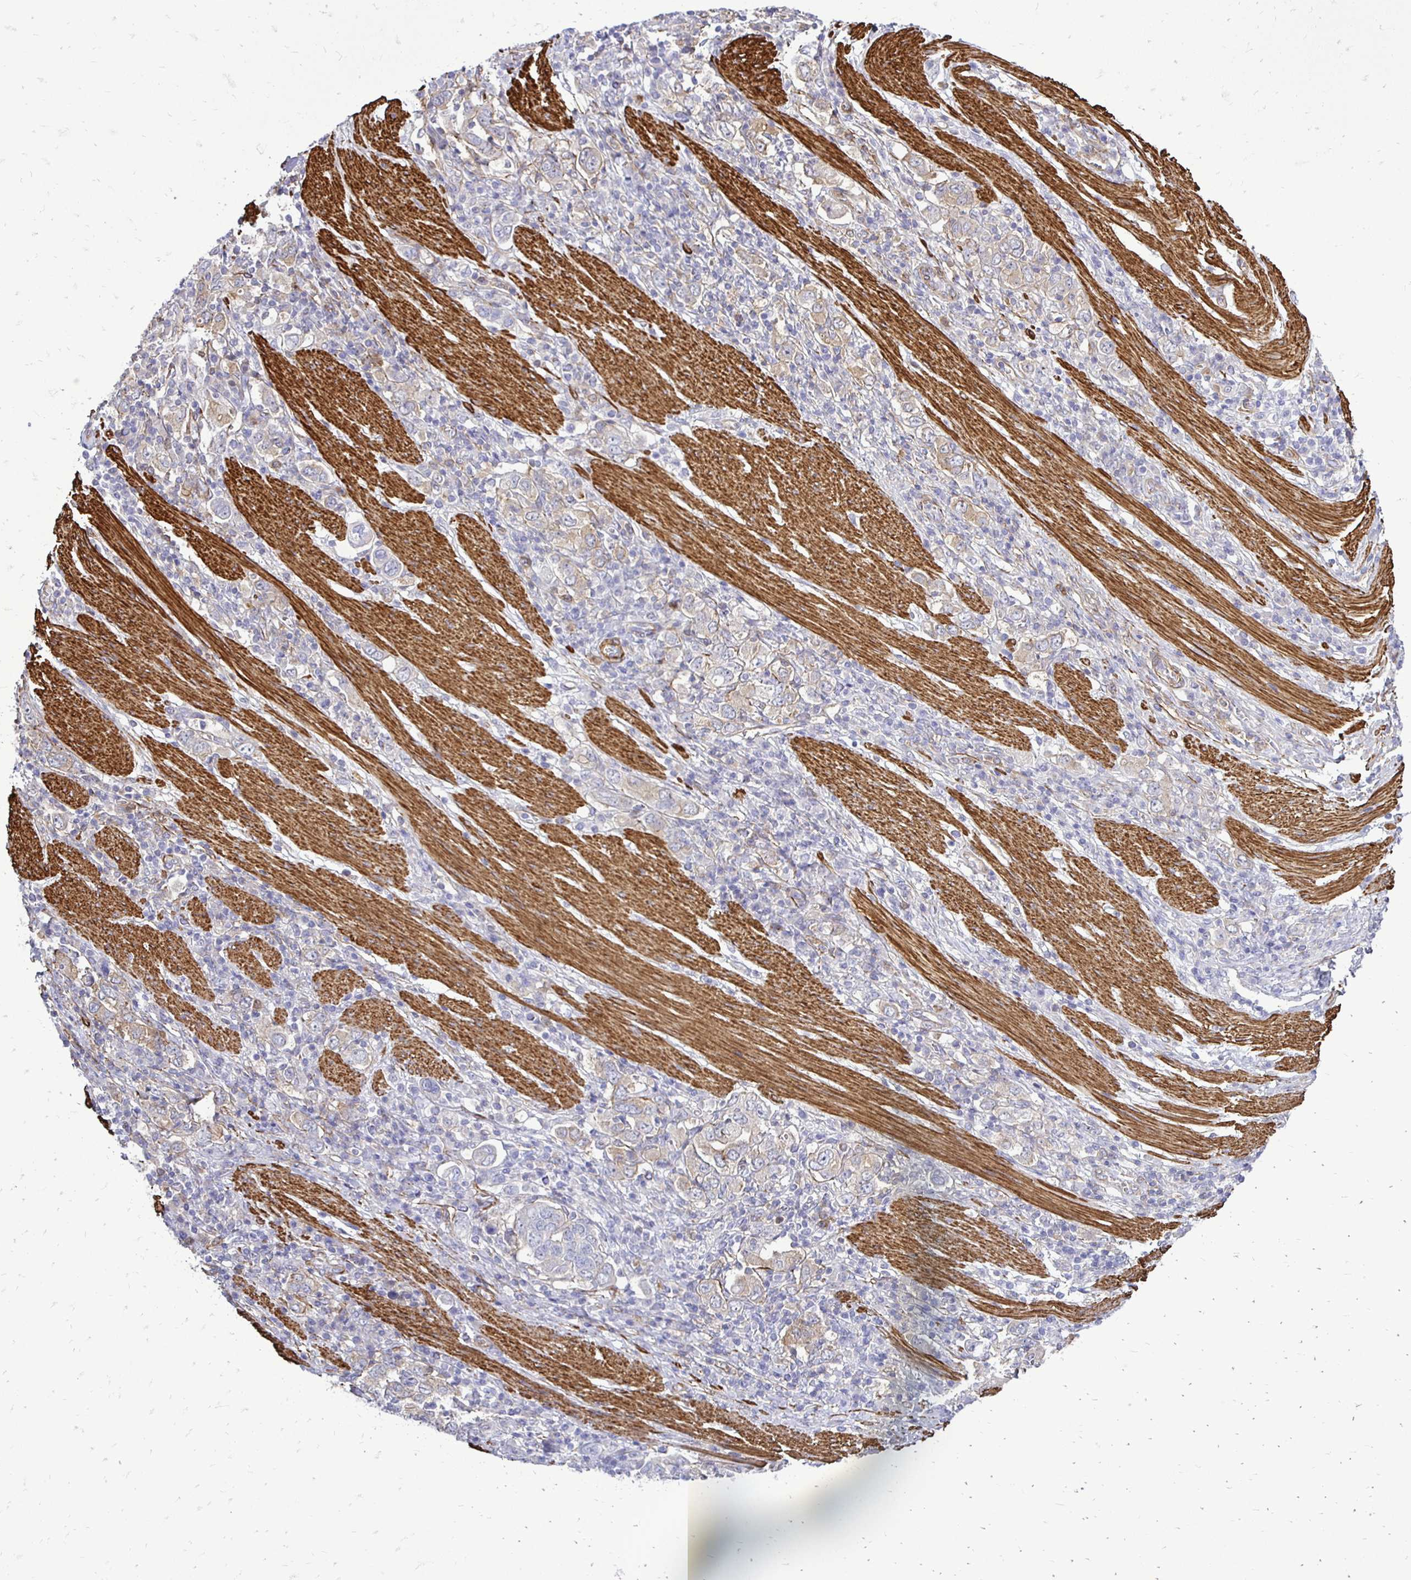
{"staining": {"intensity": "weak", "quantity": ">75%", "location": "cytoplasmic/membranous"}, "tissue": "stomach cancer", "cell_type": "Tumor cells", "image_type": "cancer", "snomed": [{"axis": "morphology", "description": "Adenocarcinoma, NOS"}, {"axis": "topography", "description": "Stomach, upper"}, {"axis": "topography", "description": "Stomach"}], "caption": "Adenocarcinoma (stomach) was stained to show a protein in brown. There is low levels of weak cytoplasmic/membranous expression in approximately >75% of tumor cells.", "gene": "CTPS1", "patient": {"sex": "male", "age": 62}}